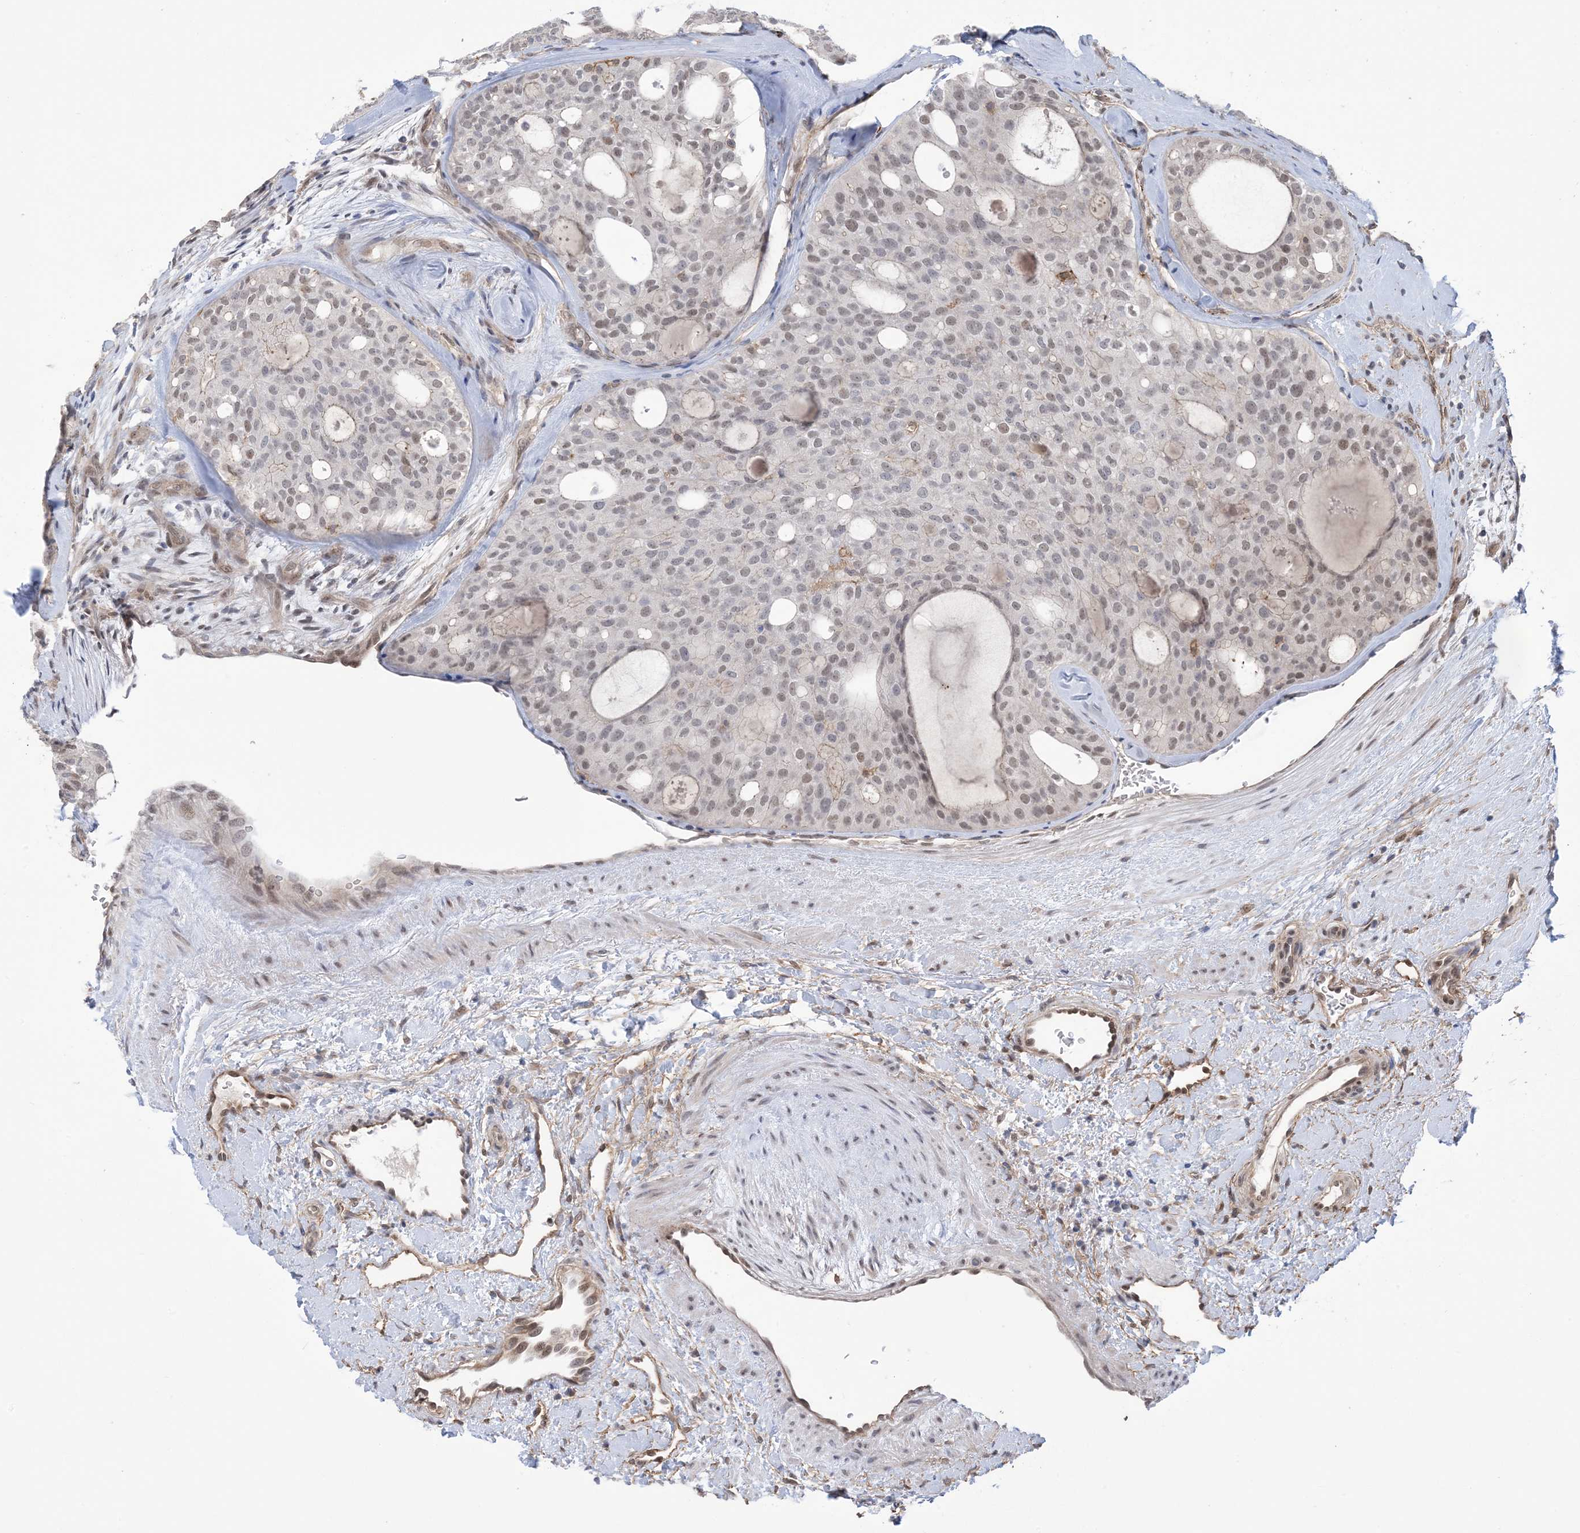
{"staining": {"intensity": "weak", "quantity": "25%-75%", "location": "nuclear"}, "tissue": "thyroid cancer", "cell_type": "Tumor cells", "image_type": "cancer", "snomed": [{"axis": "morphology", "description": "Follicular adenoma carcinoma, NOS"}, {"axis": "topography", "description": "Thyroid gland"}], "caption": "IHC (DAB (3,3'-diaminobenzidine)) staining of human thyroid cancer (follicular adenoma carcinoma) exhibits weak nuclear protein expression in about 25%-75% of tumor cells. Immunohistochemistry (ihc) stains the protein in brown and the nuclei are stained blue.", "gene": "ZNF8", "patient": {"sex": "male", "age": 75}}